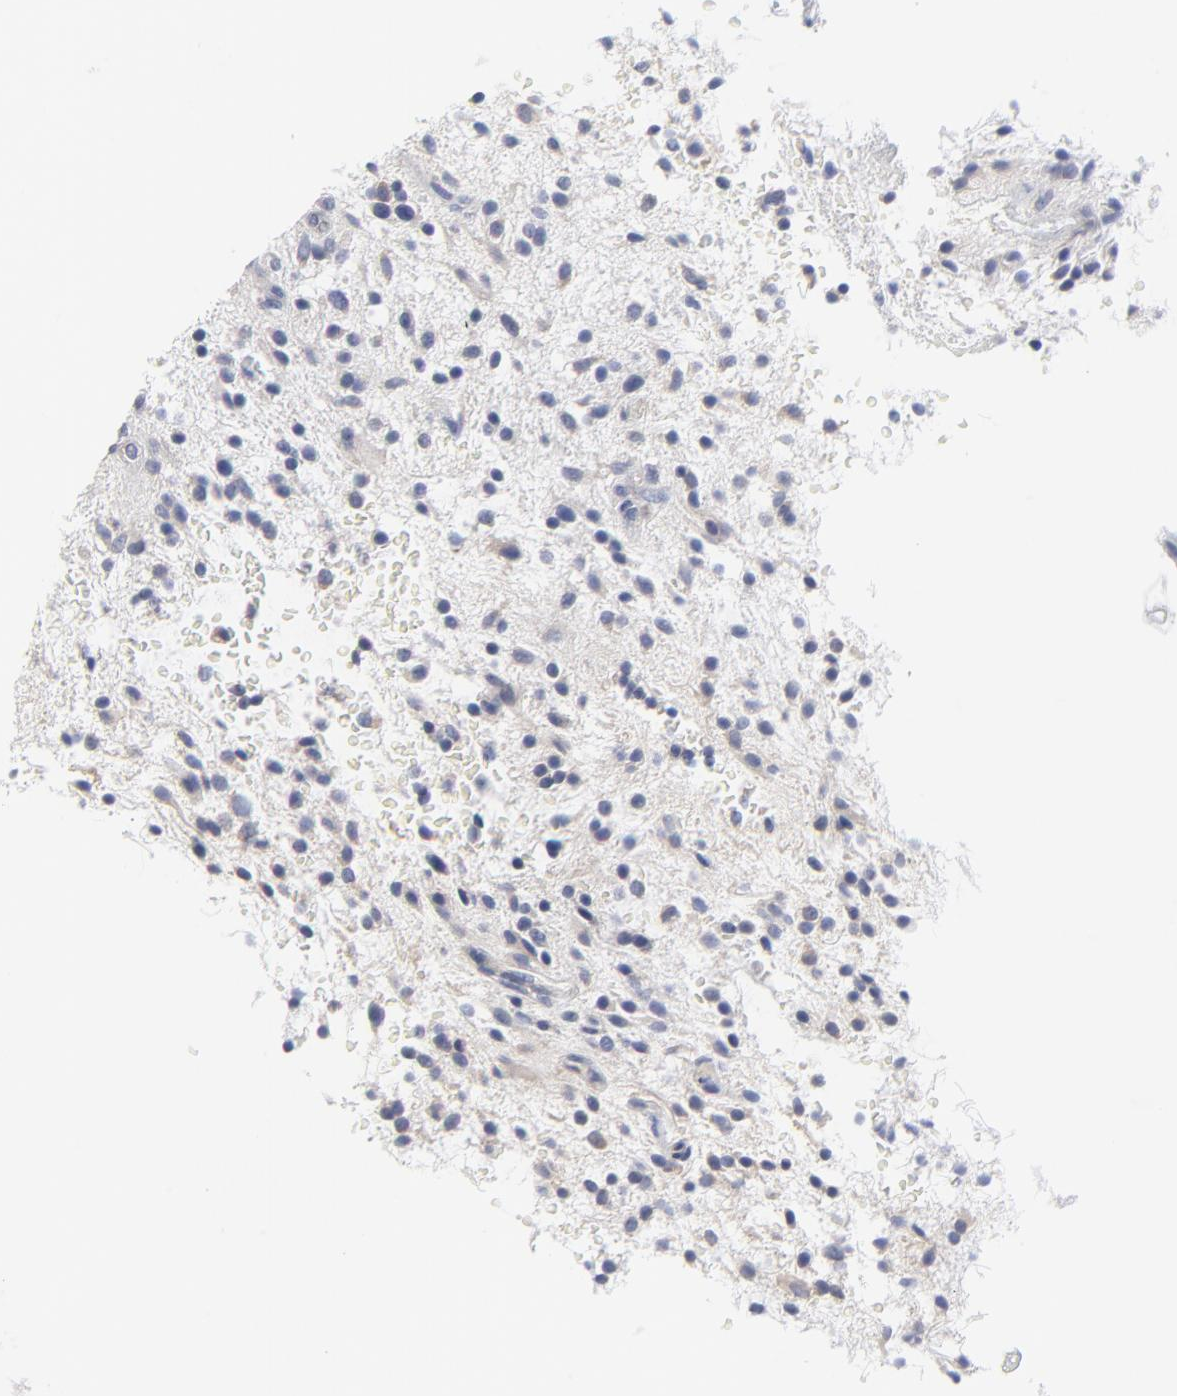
{"staining": {"intensity": "negative", "quantity": "none", "location": "none"}, "tissue": "glioma", "cell_type": "Tumor cells", "image_type": "cancer", "snomed": [{"axis": "morphology", "description": "Glioma, malignant, NOS"}, {"axis": "topography", "description": "Cerebellum"}], "caption": "Immunohistochemistry of human glioma shows no staining in tumor cells.", "gene": "TRIM22", "patient": {"sex": "female", "age": 10}}